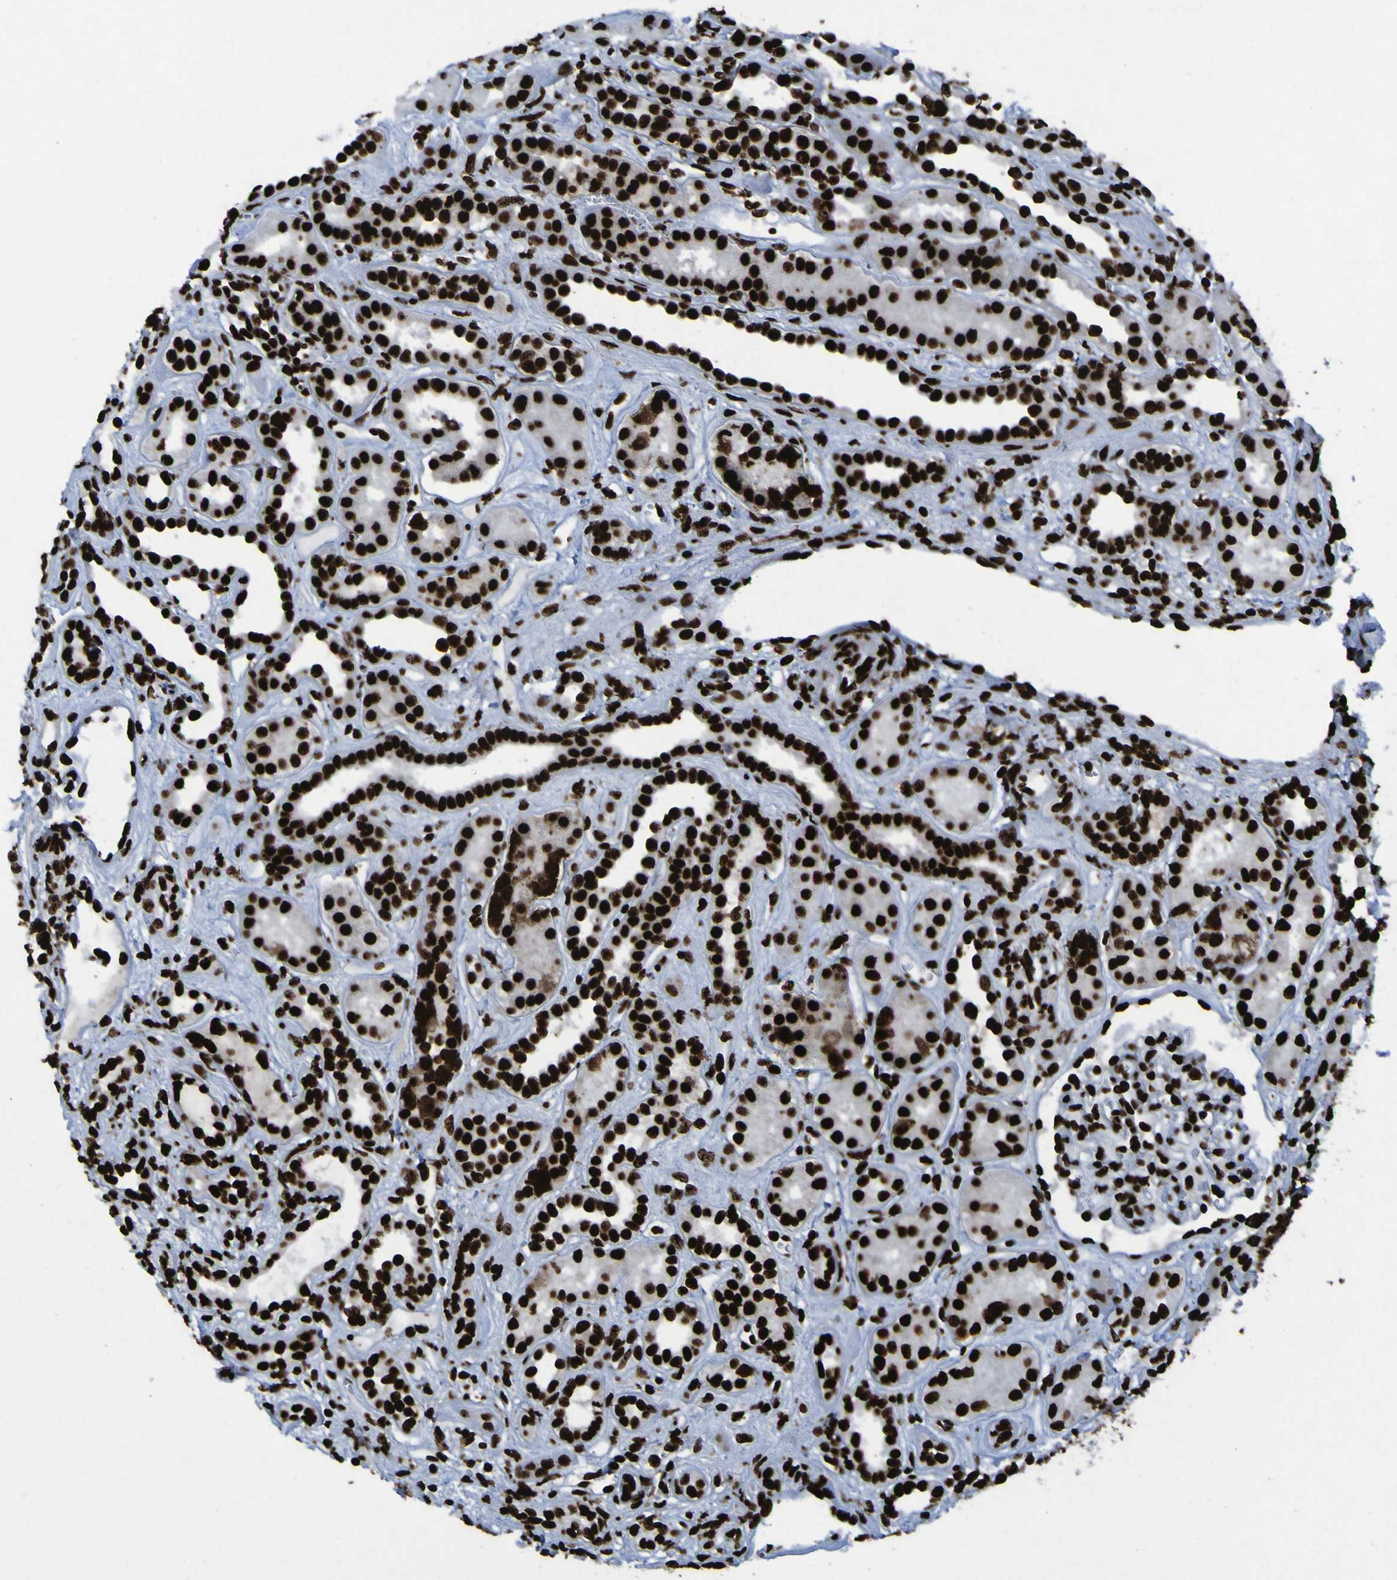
{"staining": {"intensity": "strong", "quantity": ">75%", "location": "nuclear"}, "tissue": "kidney", "cell_type": "Cells in glomeruli", "image_type": "normal", "snomed": [{"axis": "morphology", "description": "Normal tissue, NOS"}, {"axis": "topography", "description": "Kidney"}], "caption": "The photomicrograph shows staining of unremarkable kidney, revealing strong nuclear protein expression (brown color) within cells in glomeruli. The protein of interest is stained brown, and the nuclei are stained in blue (DAB (3,3'-diaminobenzidine) IHC with brightfield microscopy, high magnification).", "gene": "NPM1", "patient": {"sex": "male", "age": 59}}